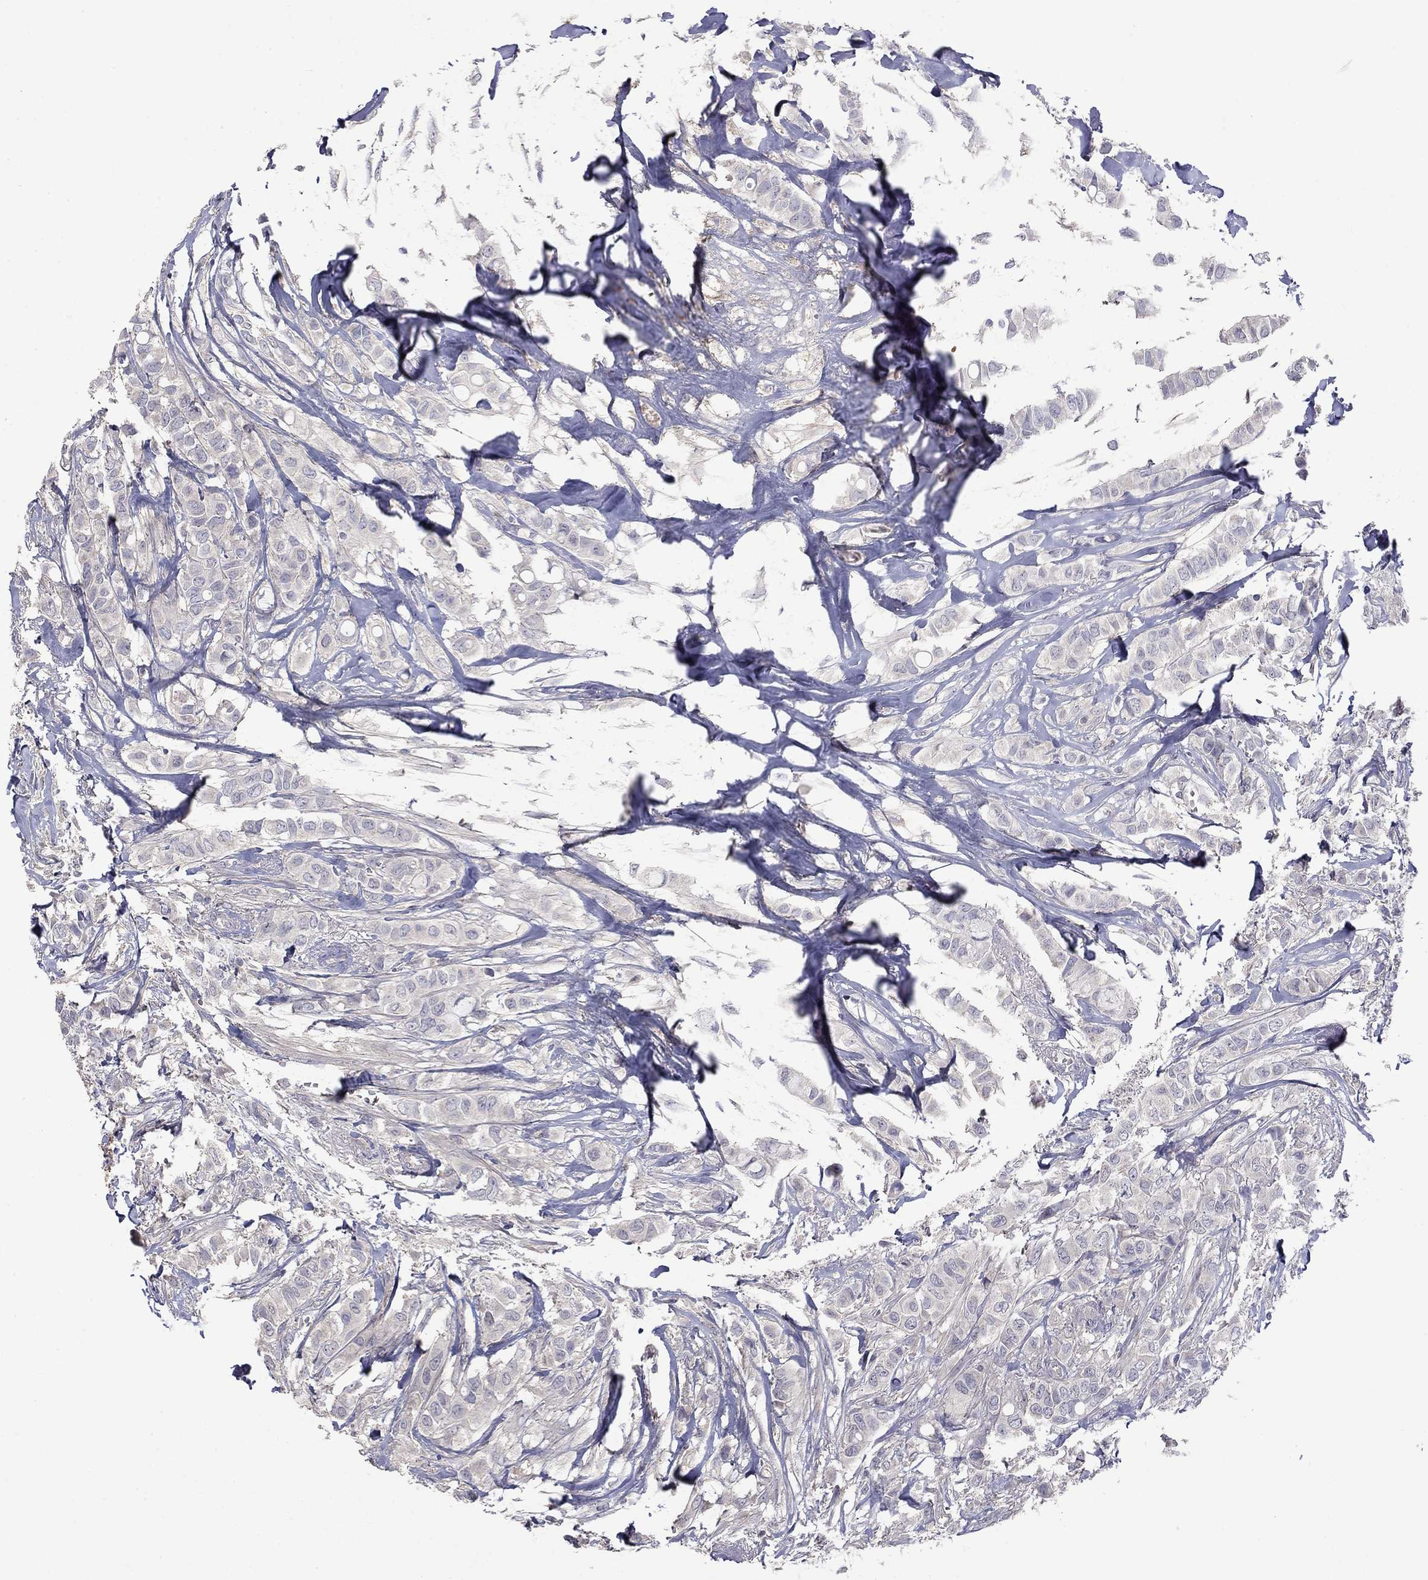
{"staining": {"intensity": "negative", "quantity": "none", "location": "none"}, "tissue": "breast cancer", "cell_type": "Tumor cells", "image_type": "cancer", "snomed": [{"axis": "morphology", "description": "Duct carcinoma"}, {"axis": "topography", "description": "Breast"}], "caption": "The immunohistochemistry (IHC) micrograph has no significant staining in tumor cells of infiltrating ductal carcinoma (breast) tissue. Nuclei are stained in blue.", "gene": "SLC39A14", "patient": {"sex": "female", "age": 85}}